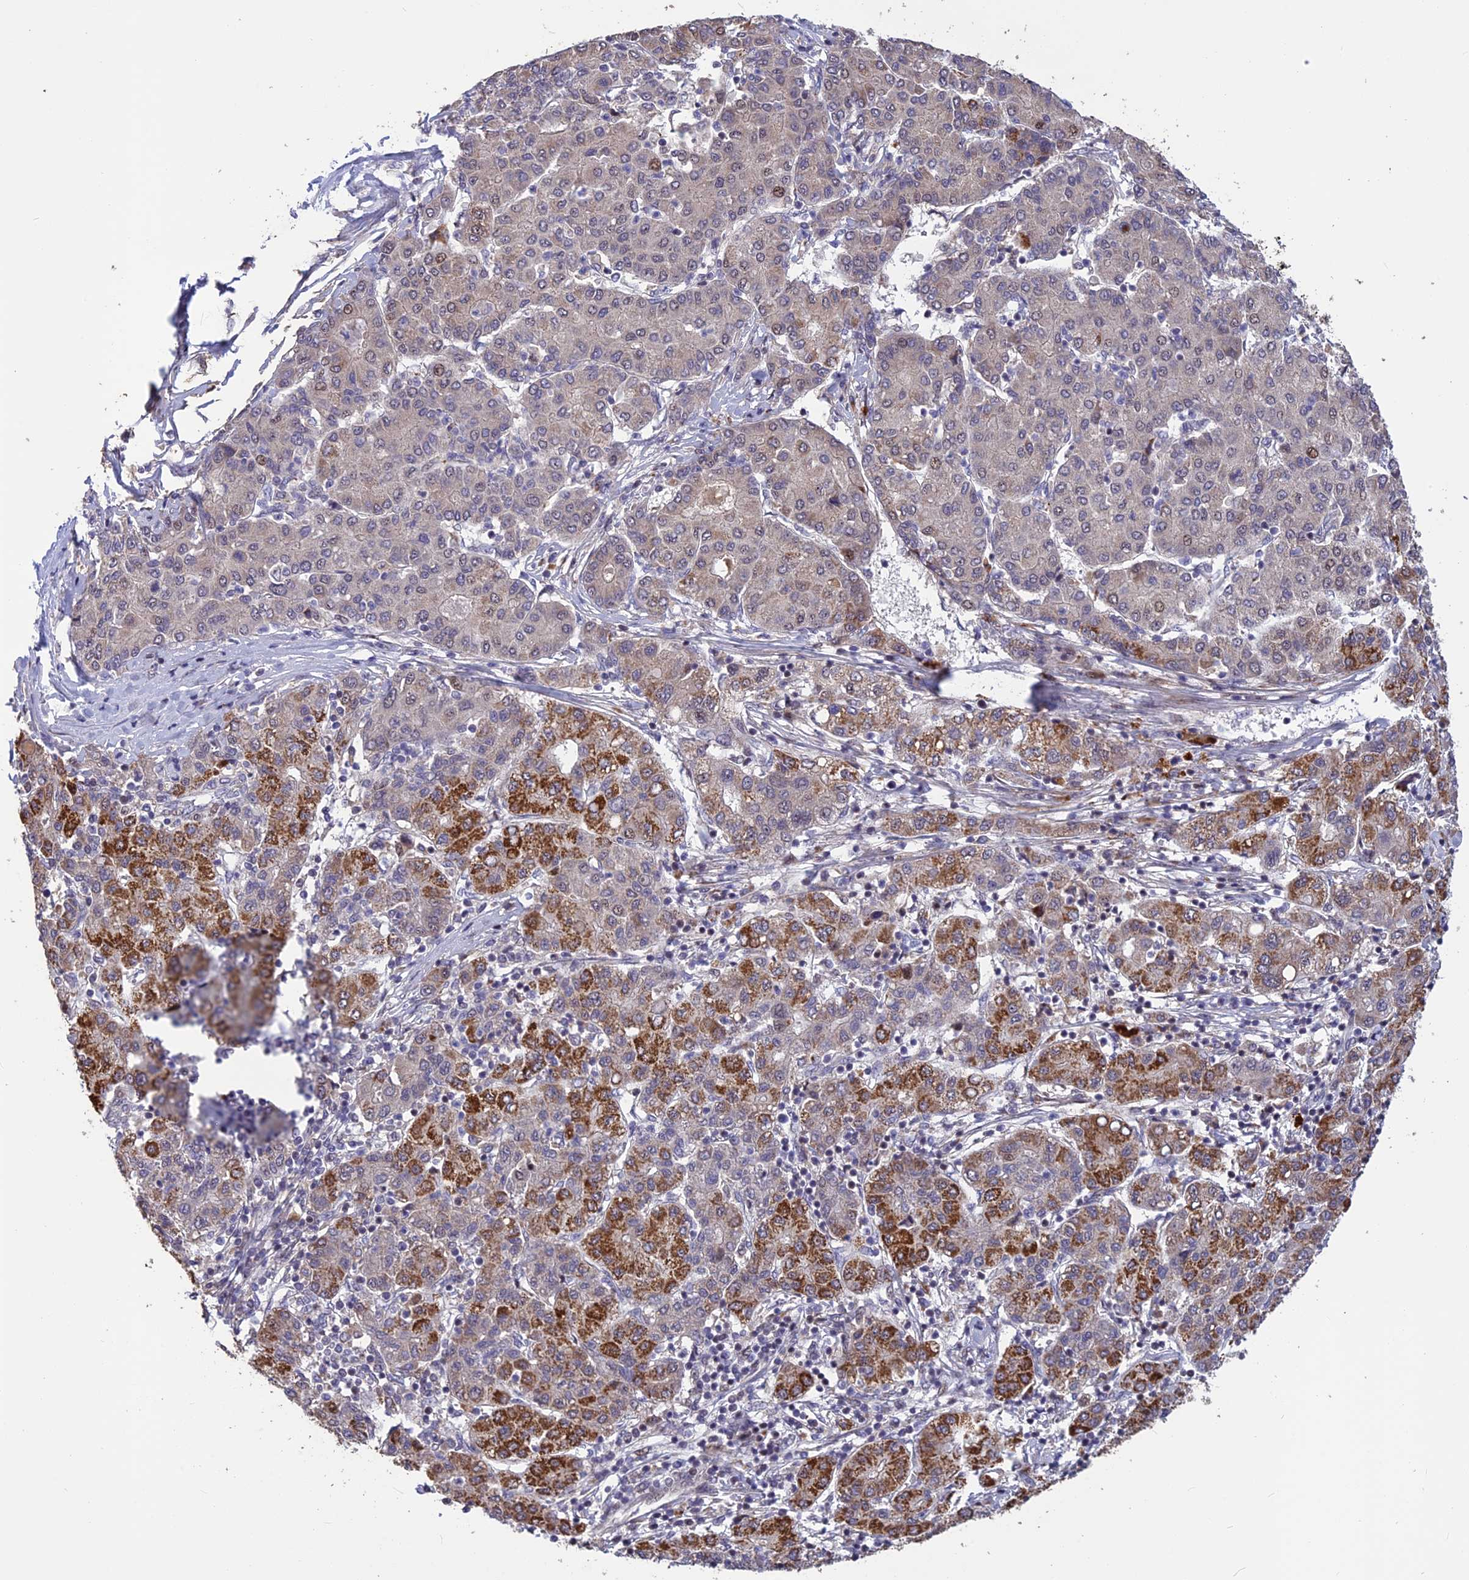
{"staining": {"intensity": "strong", "quantity": "<25%", "location": "cytoplasmic/membranous"}, "tissue": "liver cancer", "cell_type": "Tumor cells", "image_type": "cancer", "snomed": [{"axis": "morphology", "description": "Carcinoma, Hepatocellular, NOS"}, {"axis": "topography", "description": "Liver"}], "caption": "Protein analysis of hepatocellular carcinoma (liver) tissue reveals strong cytoplasmic/membranous expression in approximately <25% of tumor cells.", "gene": "SPG21", "patient": {"sex": "male", "age": 65}}